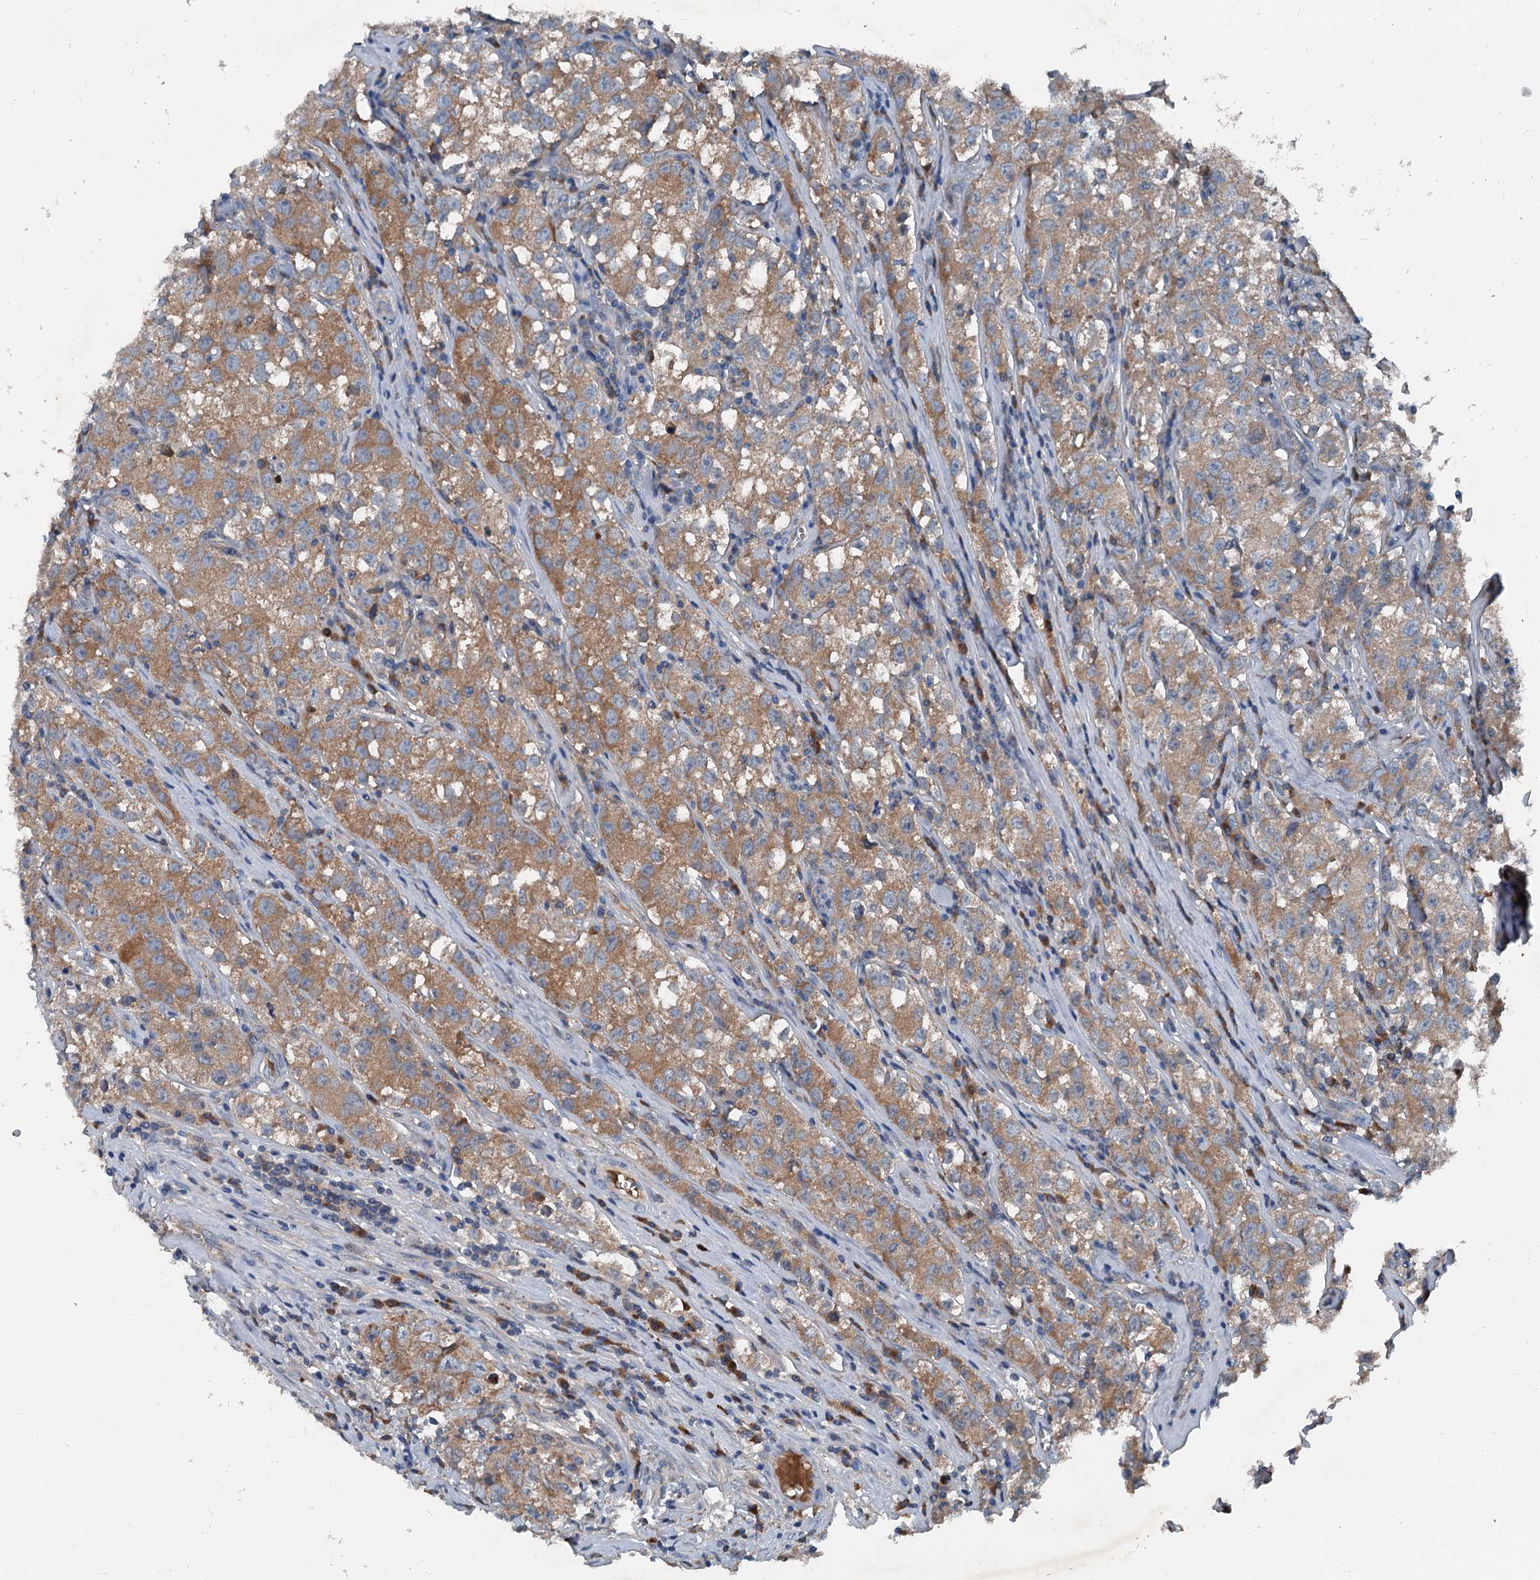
{"staining": {"intensity": "moderate", "quantity": ">75%", "location": "cytoplasmic/membranous"}, "tissue": "testis cancer", "cell_type": "Tumor cells", "image_type": "cancer", "snomed": [{"axis": "morphology", "description": "Seminoma, NOS"}, {"axis": "morphology", "description": "Carcinoma, Embryonal, NOS"}, {"axis": "topography", "description": "Testis"}], "caption": "A brown stain highlights moderate cytoplasmic/membranous staining of a protein in human testis cancer tumor cells.", "gene": "PDSS1", "patient": {"sex": "male", "age": 43}}